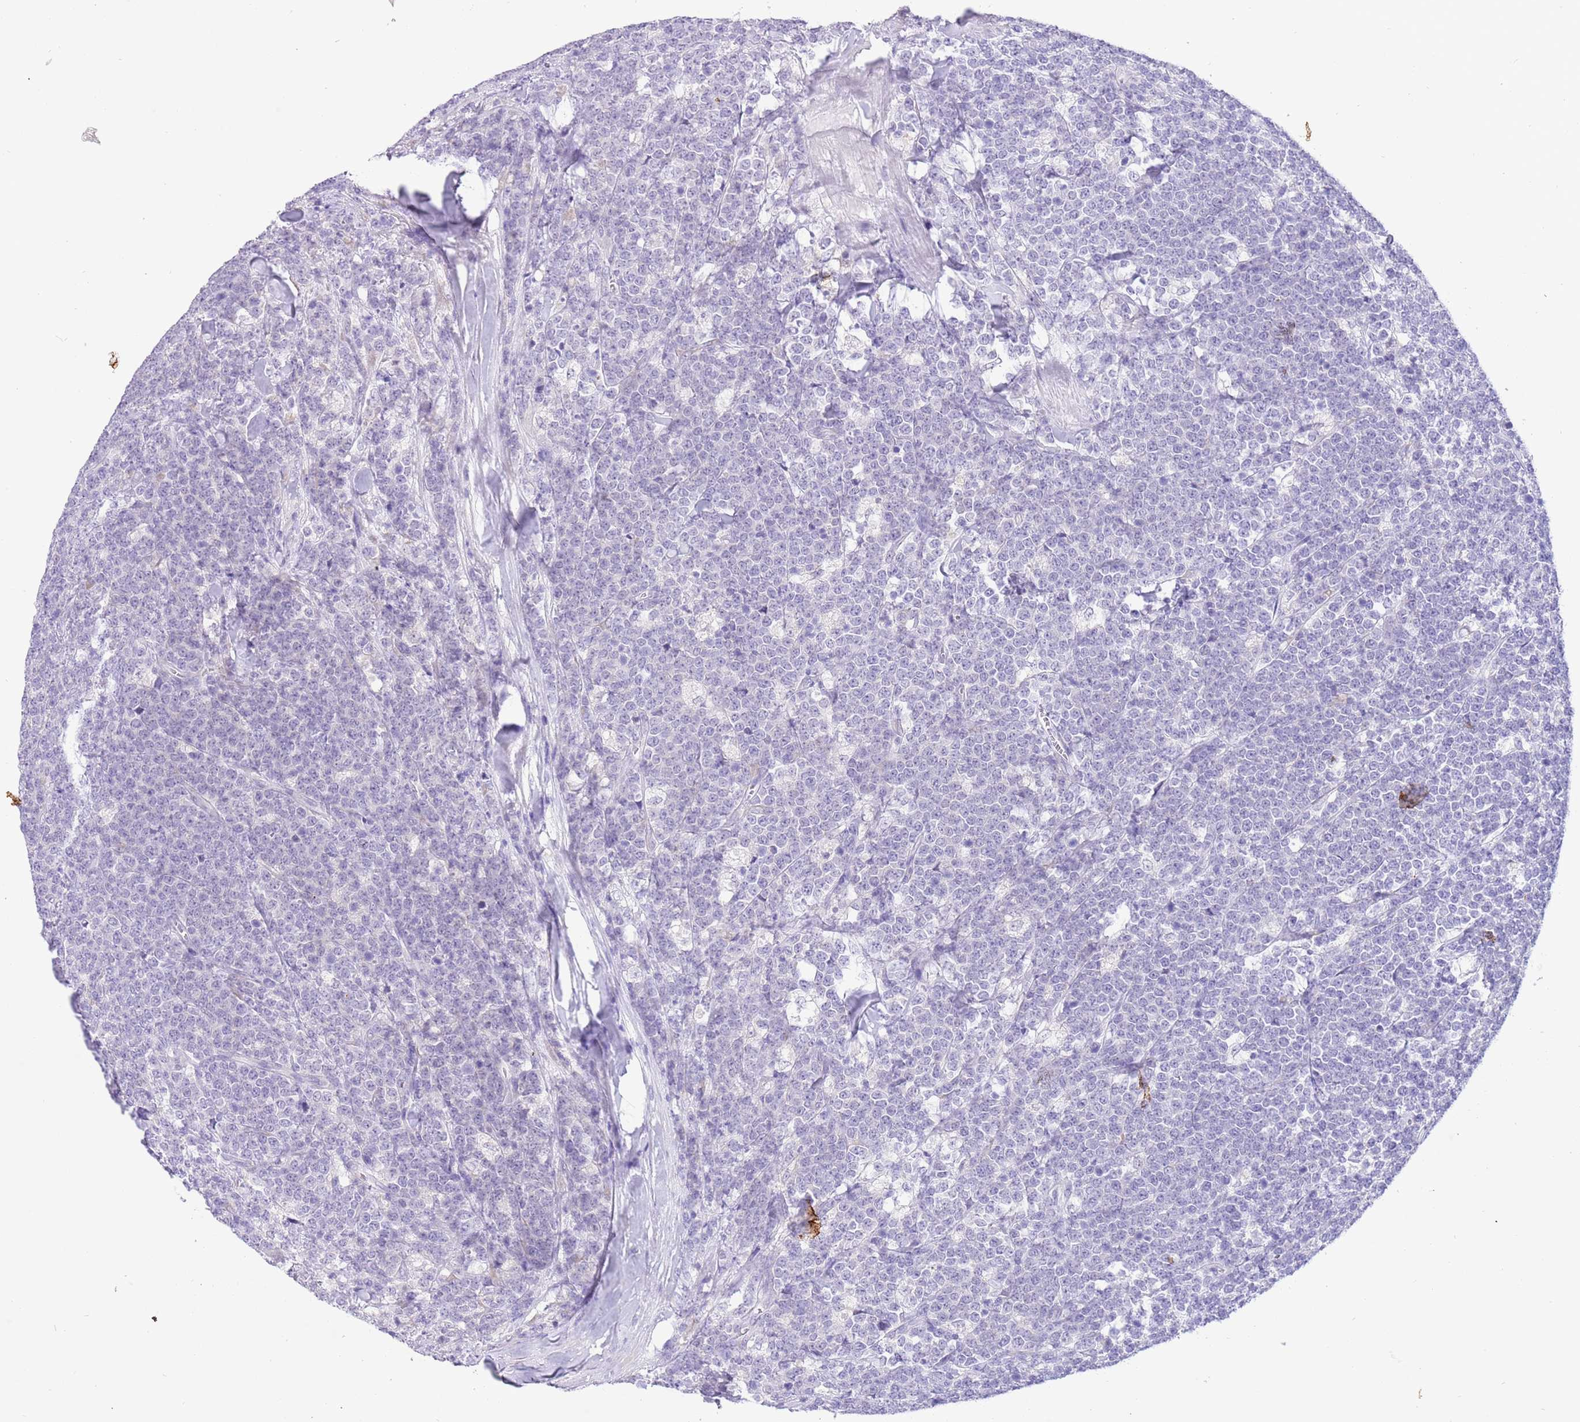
{"staining": {"intensity": "negative", "quantity": "none", "location": "none"}, "tissue": "lymphoma", "cell_type": "Tumor cells", "image_type": "cancer", "snomed": [{"axis": "morphology", "description": "Malignant lymphoma, non-Hodgkin's type, High grade"}, {"axis": "topography", "description": "Small intestine"}, {"axis": "topography", "description": "Colon"}], "caption": "DAB immunohistochemical staining of human lymphoma displays no significant positivity in tumor cells.", "gene": "R3HDM4", "patient": {"sex": "male", "age": 8}}